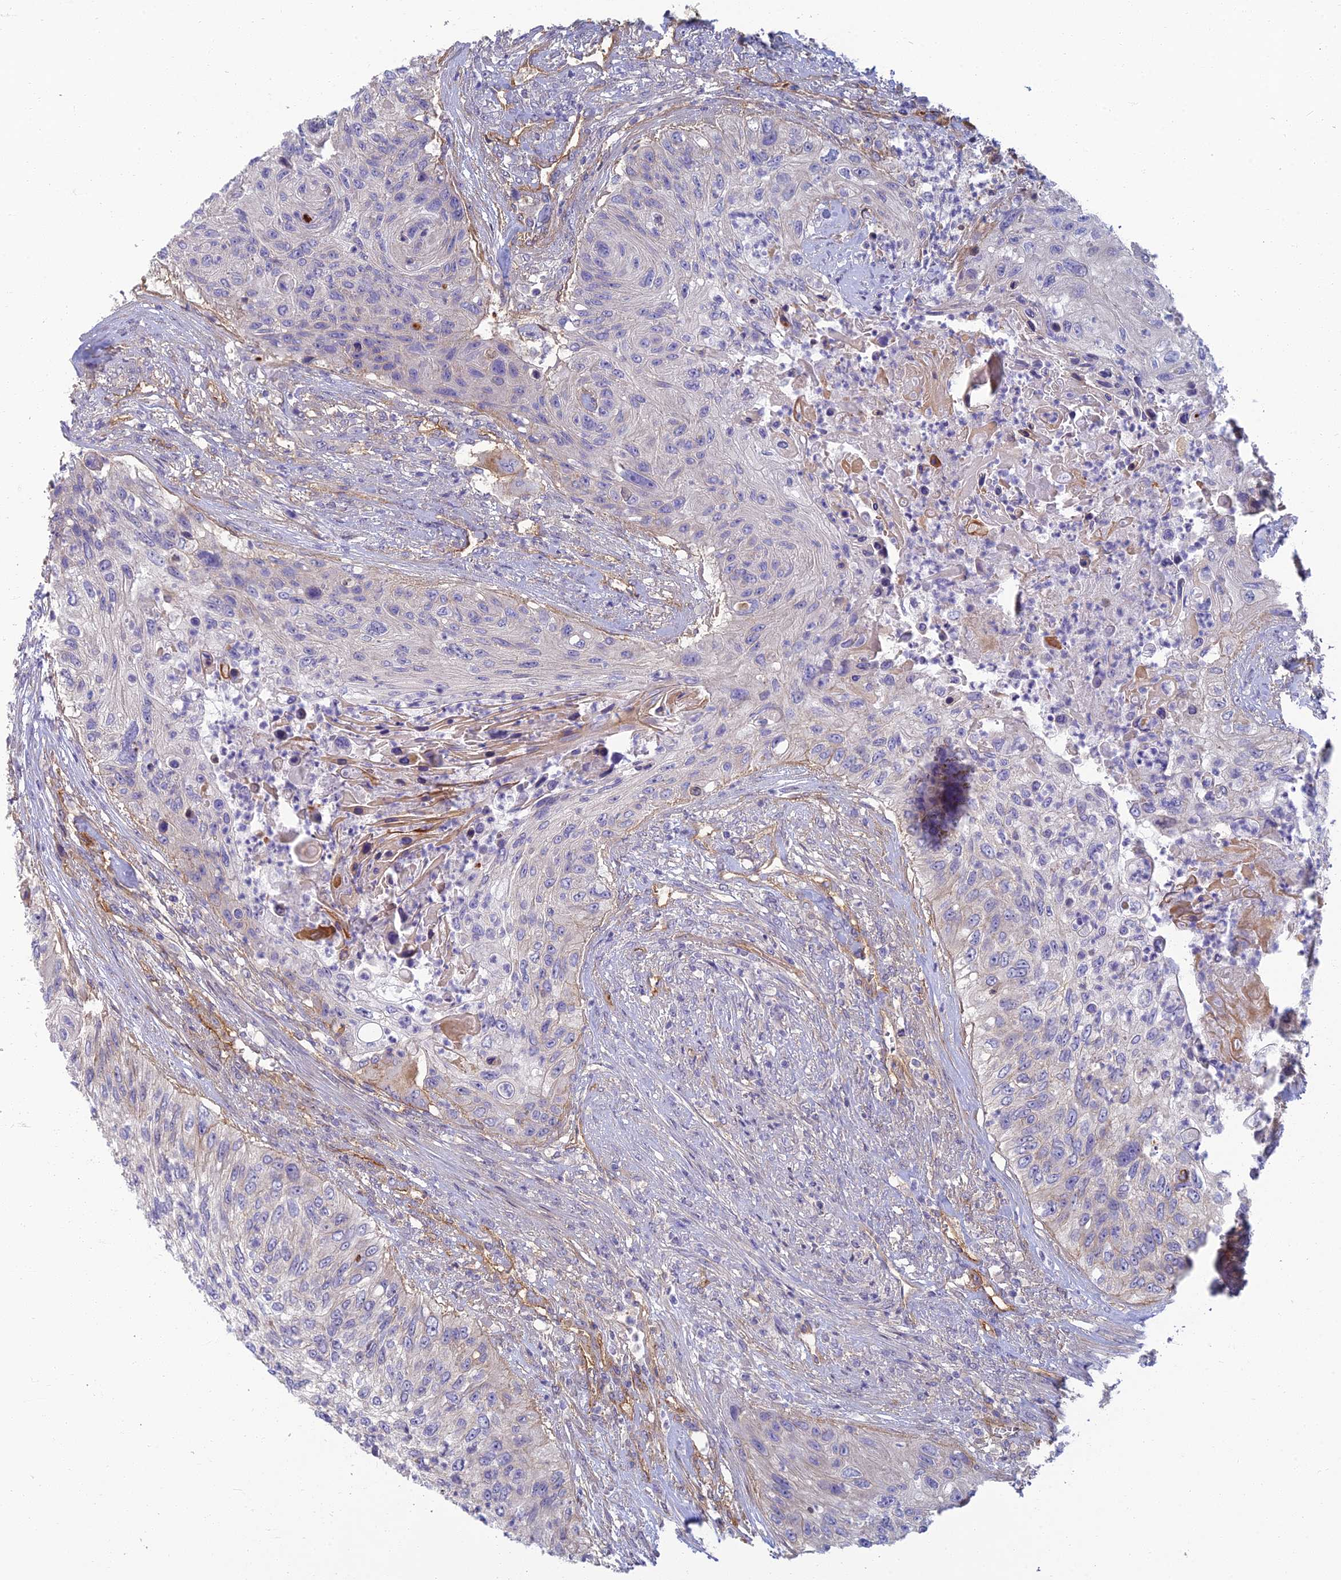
{"staining": {"intensity": "negative", "quantity": "none", "location": "none"}, "tissue": "urothelial cancer", "cell_type": "Tumor cells", "image_type": "cancer", "snomed": [{"axis": "morphology", "description": "Urothelial carcinoma, High grade"}, {"axis": "topography", "description": "Urinary bladder"}], "caption": "Image shows no significant protein positivity in tumor cells of high-grade urothelial carcinoma.", "gene": "NEURL1", "patient": {"sex": "female", "age": 60}}